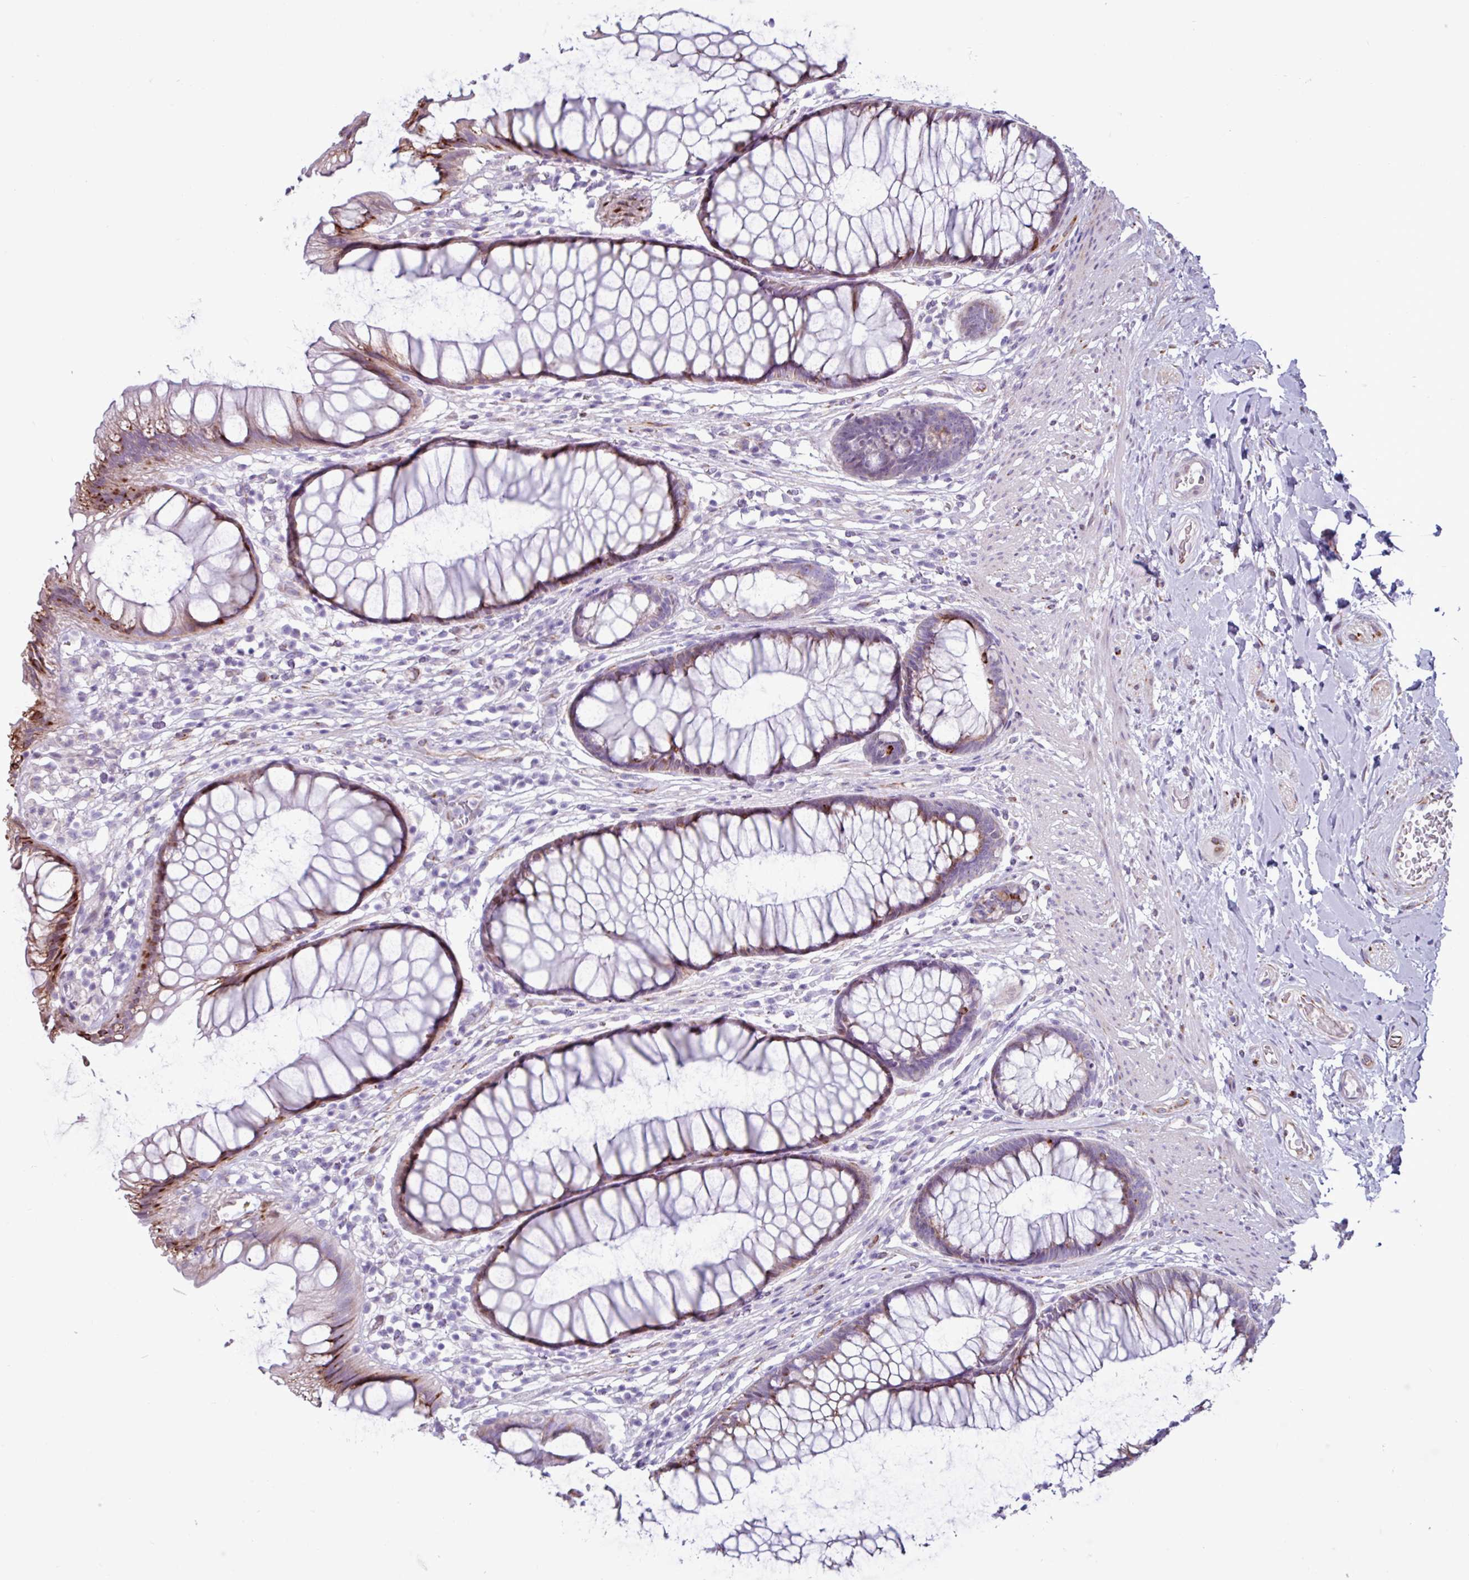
{"staining": {"intensity": "moderate", "quantity": "25%-75%", "location": "cytoplasmic/membranous"}, "tissue": "rectum", "cell_type": "Glandular cells", "image_type": "normal", "snomed": [{"axis": "morphology", "description": "Normal tissue, NOS"}, {"axis": "topography", "description": "Smooth muscle"}, {"axis": "topography", "description": "Rectum"}], "caption": "Immunohistochemistry of benign human rectum displays medium levels of moderate cytoplasmic/membranous positivity in about 25%-75% of glandular cells. (brown staining indicates protein expression, while blue staining denotes nuclei).", "gene": "PPP1R35", "patient": {"sex": "male", "age": 53}}